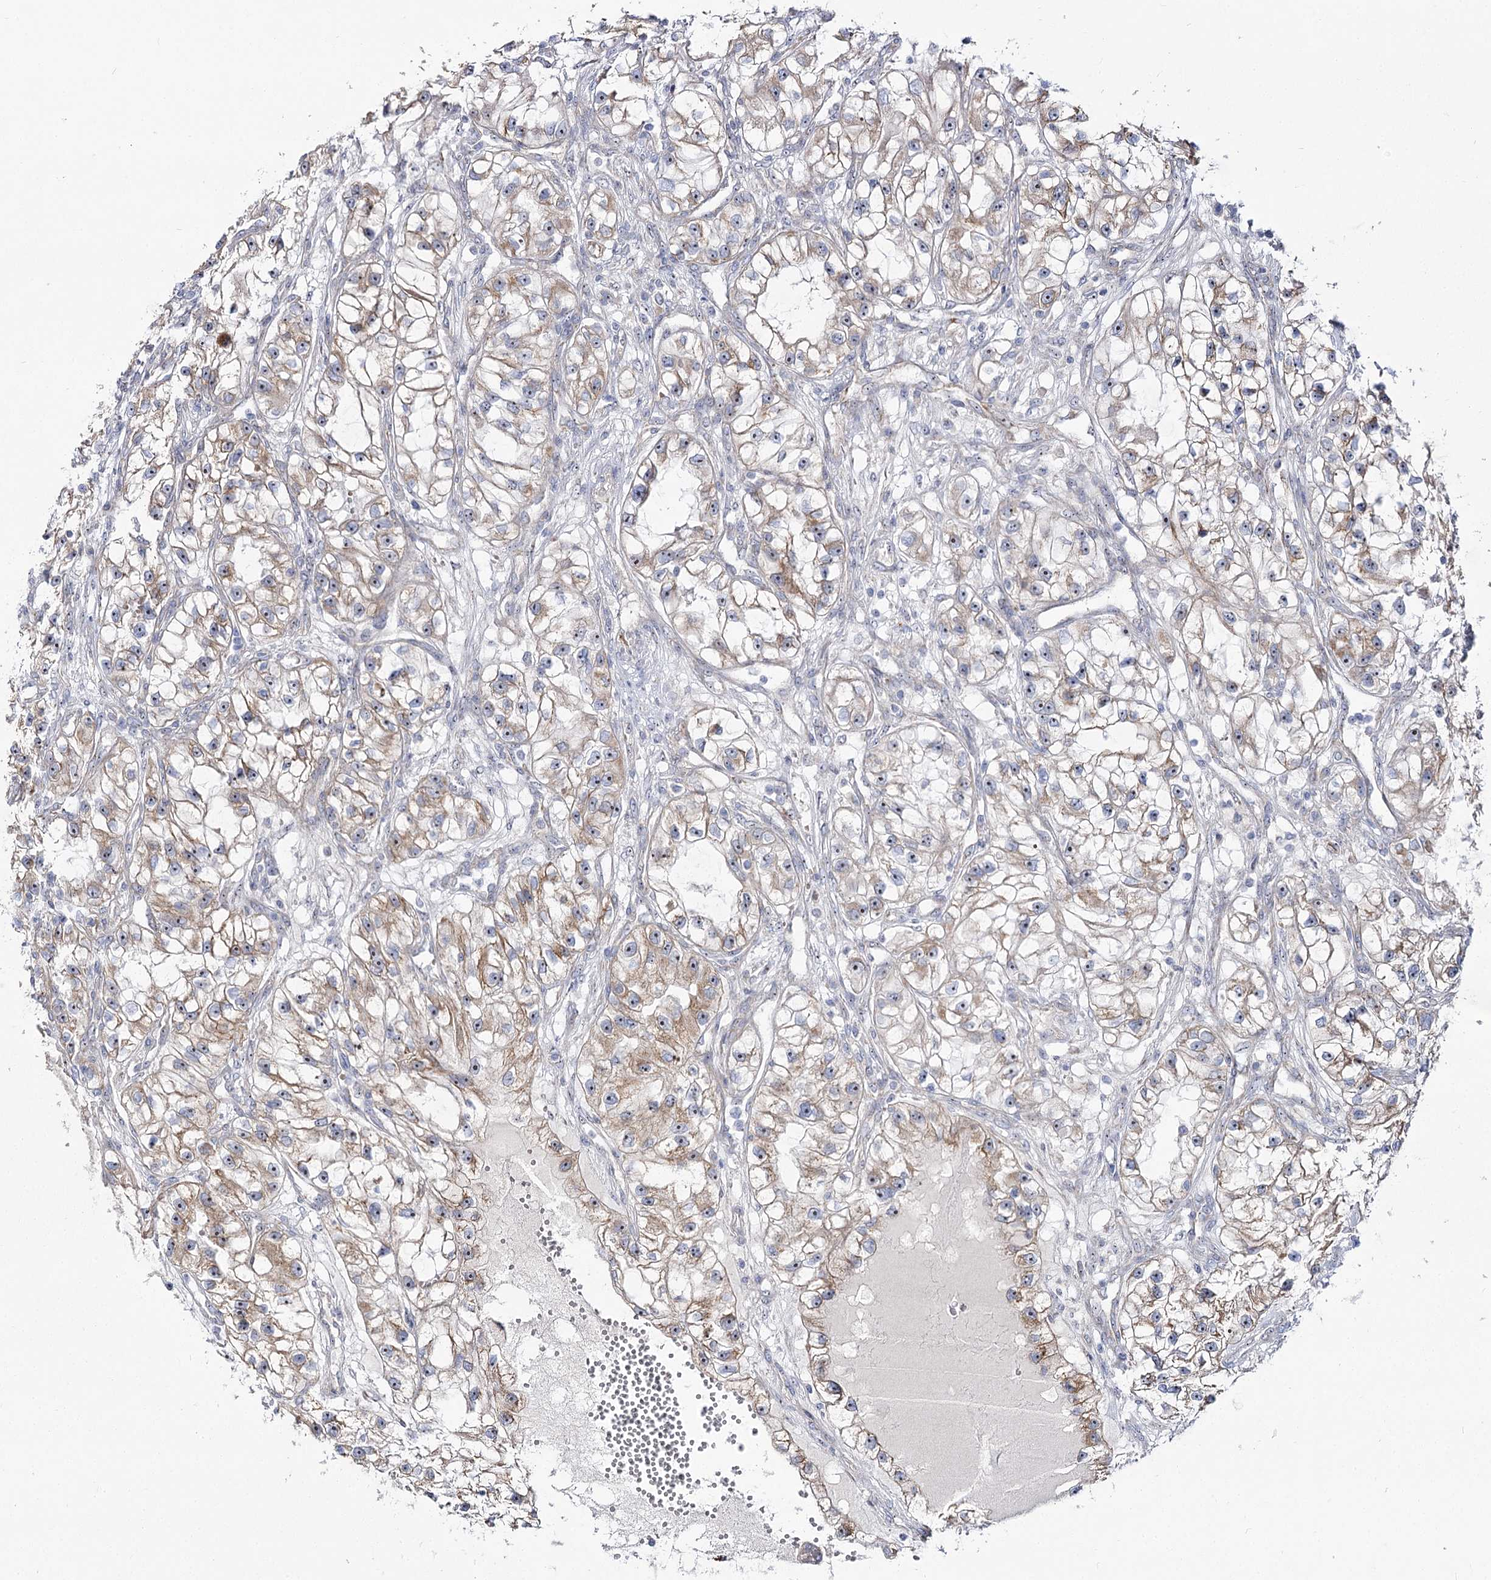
{"staining": {"intensity": "moderate", "quantity": "25%-75%", "location": "cytoplasmic/membranous,nuclear"}, "tissue": "renal cancer", "cell_type": "Tumor cells", "image_type": "cancer", "snomed": [{"axis": "morphology", "description": "Adenocarcinoma, NOS"}, {"axis": "topography", "description": "Kidney"}], "caption": "IHC micrograph of neoplastic tissue: human renal cancer (adenocarcinoma) stained using IHC demonstrates medium levels of moderate protein expression localized specifically in the cytoplasmic/membranous and nuclear of tumor cells, appearing as a cytoplasmic/membranous and nuclear brown color.", "gene": "SUOX", "patient": {"sex": "female", "age": 57}}